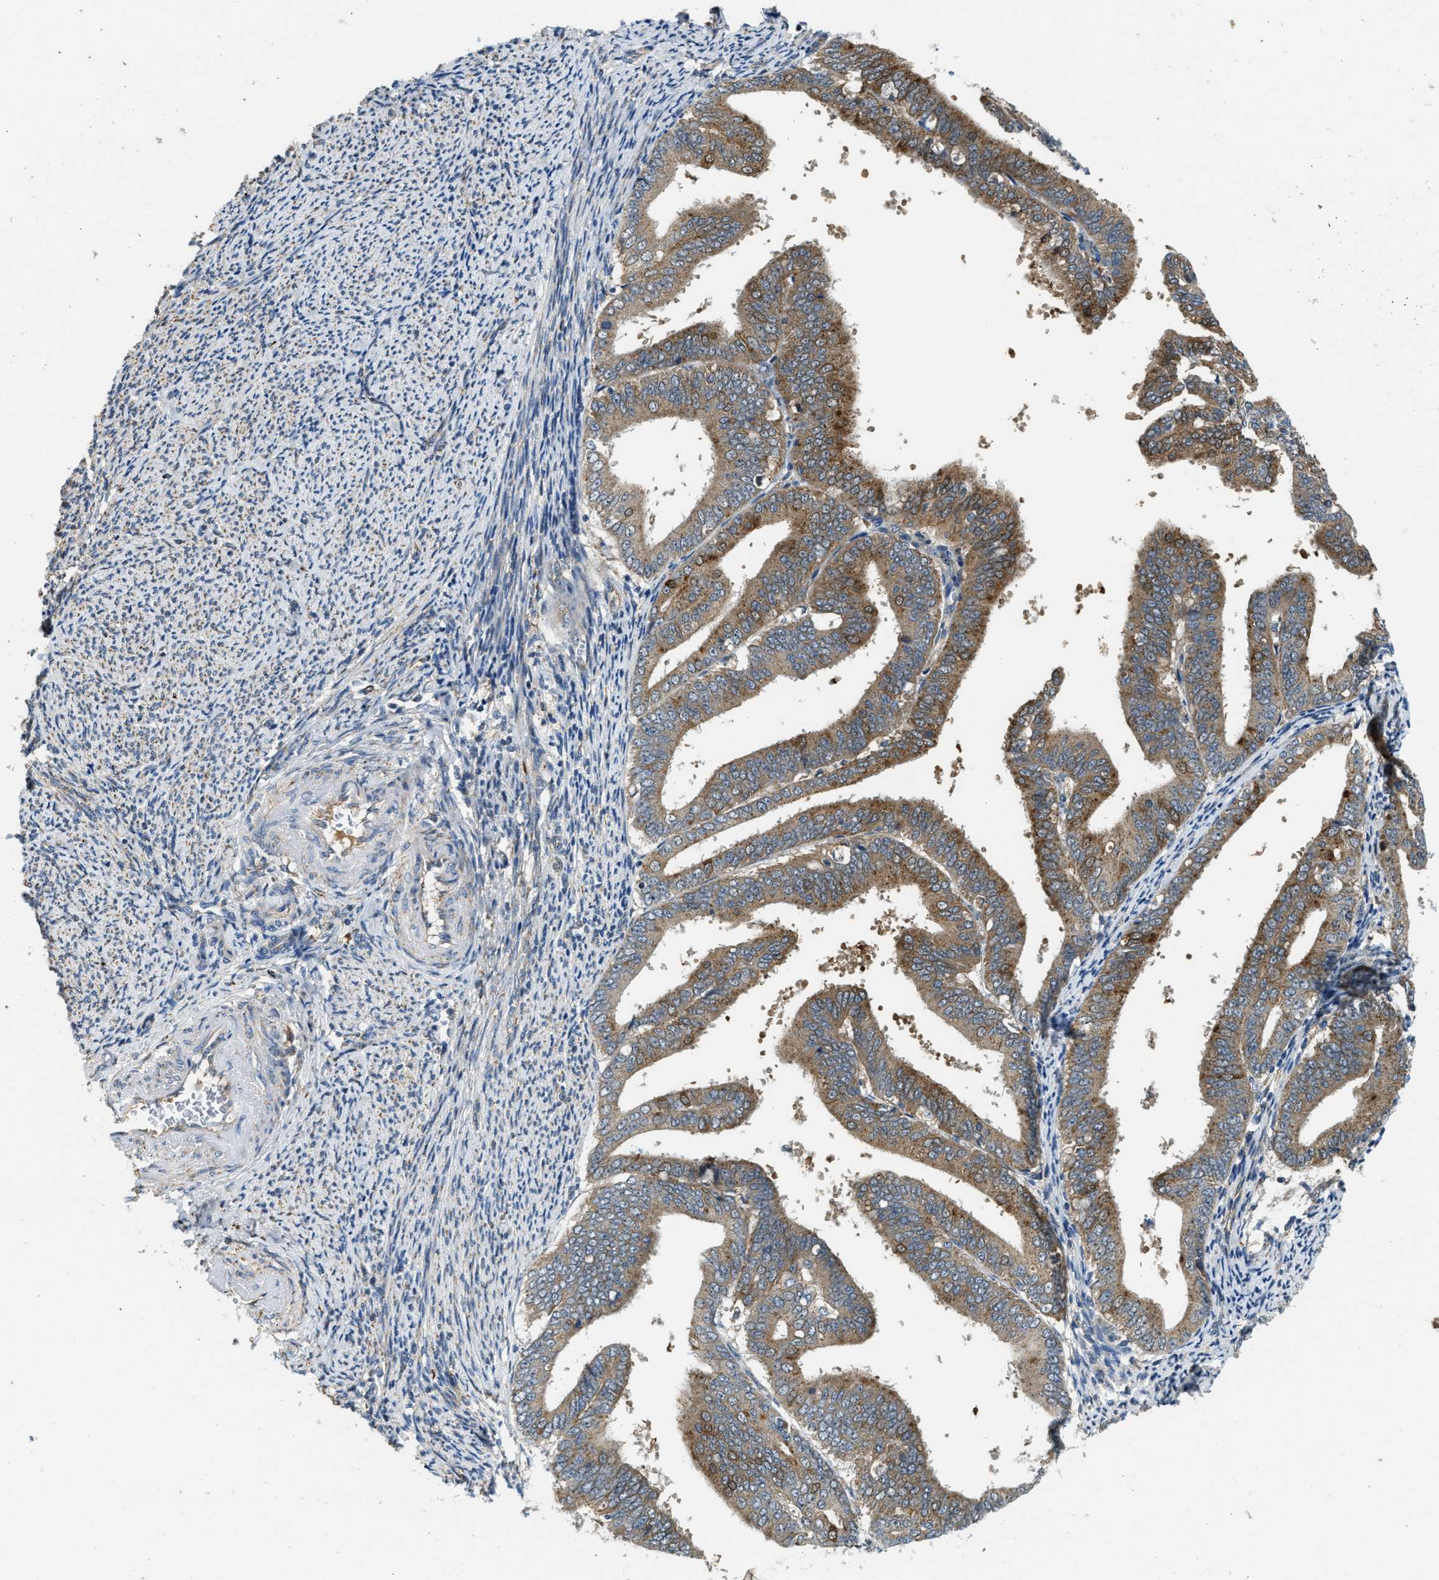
{"staining": {"intensity": "moderate", "quantity": ">75%", "location": "cytoplasmic/membranous"}, "tissue": "endometrial cancer", "cell_type": "Tumor cells", "image_type": "cancer", "snomed": [{"axis": "morphology", "description": "Adenocarcinoma, NOS"}, {"axis": "topography", "description": "Endometrium"}], "caption": "Immunohistochemistry micrograph of neoplastic tissue: human endometrial adenocarcinoma stained using immunohistochemistry (IHC) demonstrates medium levels of moderate protein expression localized specifically in the cytoplasmic/membranous of tumor cells, appearing as a cytoplasmic/membranous brown color.", "gene": "STARD3NL", "patient": {"sex": "female", "age": 63}}